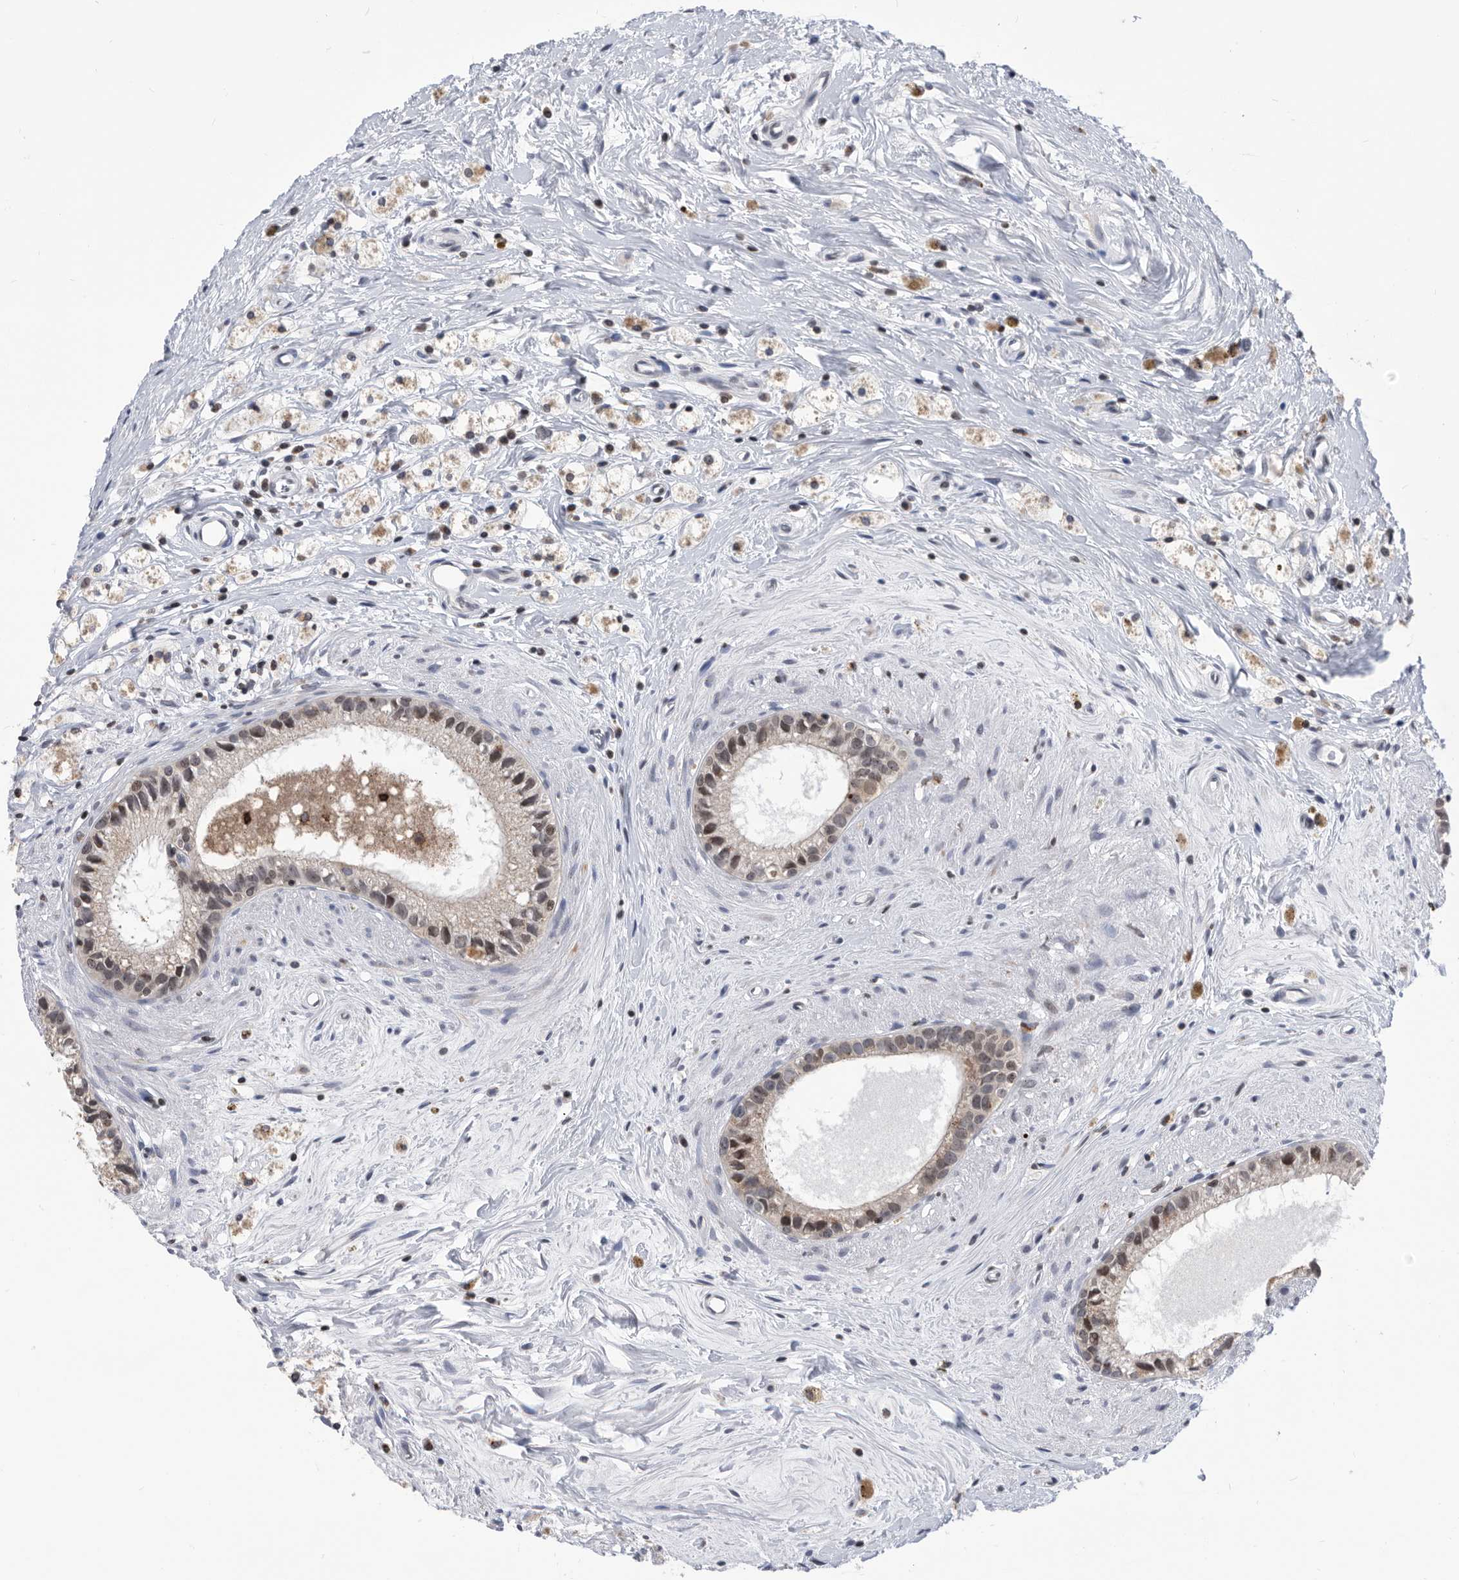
{"staining": {"intensity": "moderate", "quantity": "<25%", "location": "nuclear"}, "tissue": "epididymis", "cell_type": "Glandular cells", "image_type": "normal", "snomed": [{"axis": "morphology", "description": "Normal tissue, NOS"}, {"axis": "topography", "description": "Epididymis"}], "caption": "Protein analysis of benign epididymis displays moderate nuclear expression in approximately <25% of glandular cells. The staining is performed using DAB brown chromogen to label protein expression. The nuclei are counter-stained blue using hematoxylin.", "gene": "TSTD1", "patient": {"sex": "male", "age": 80}}